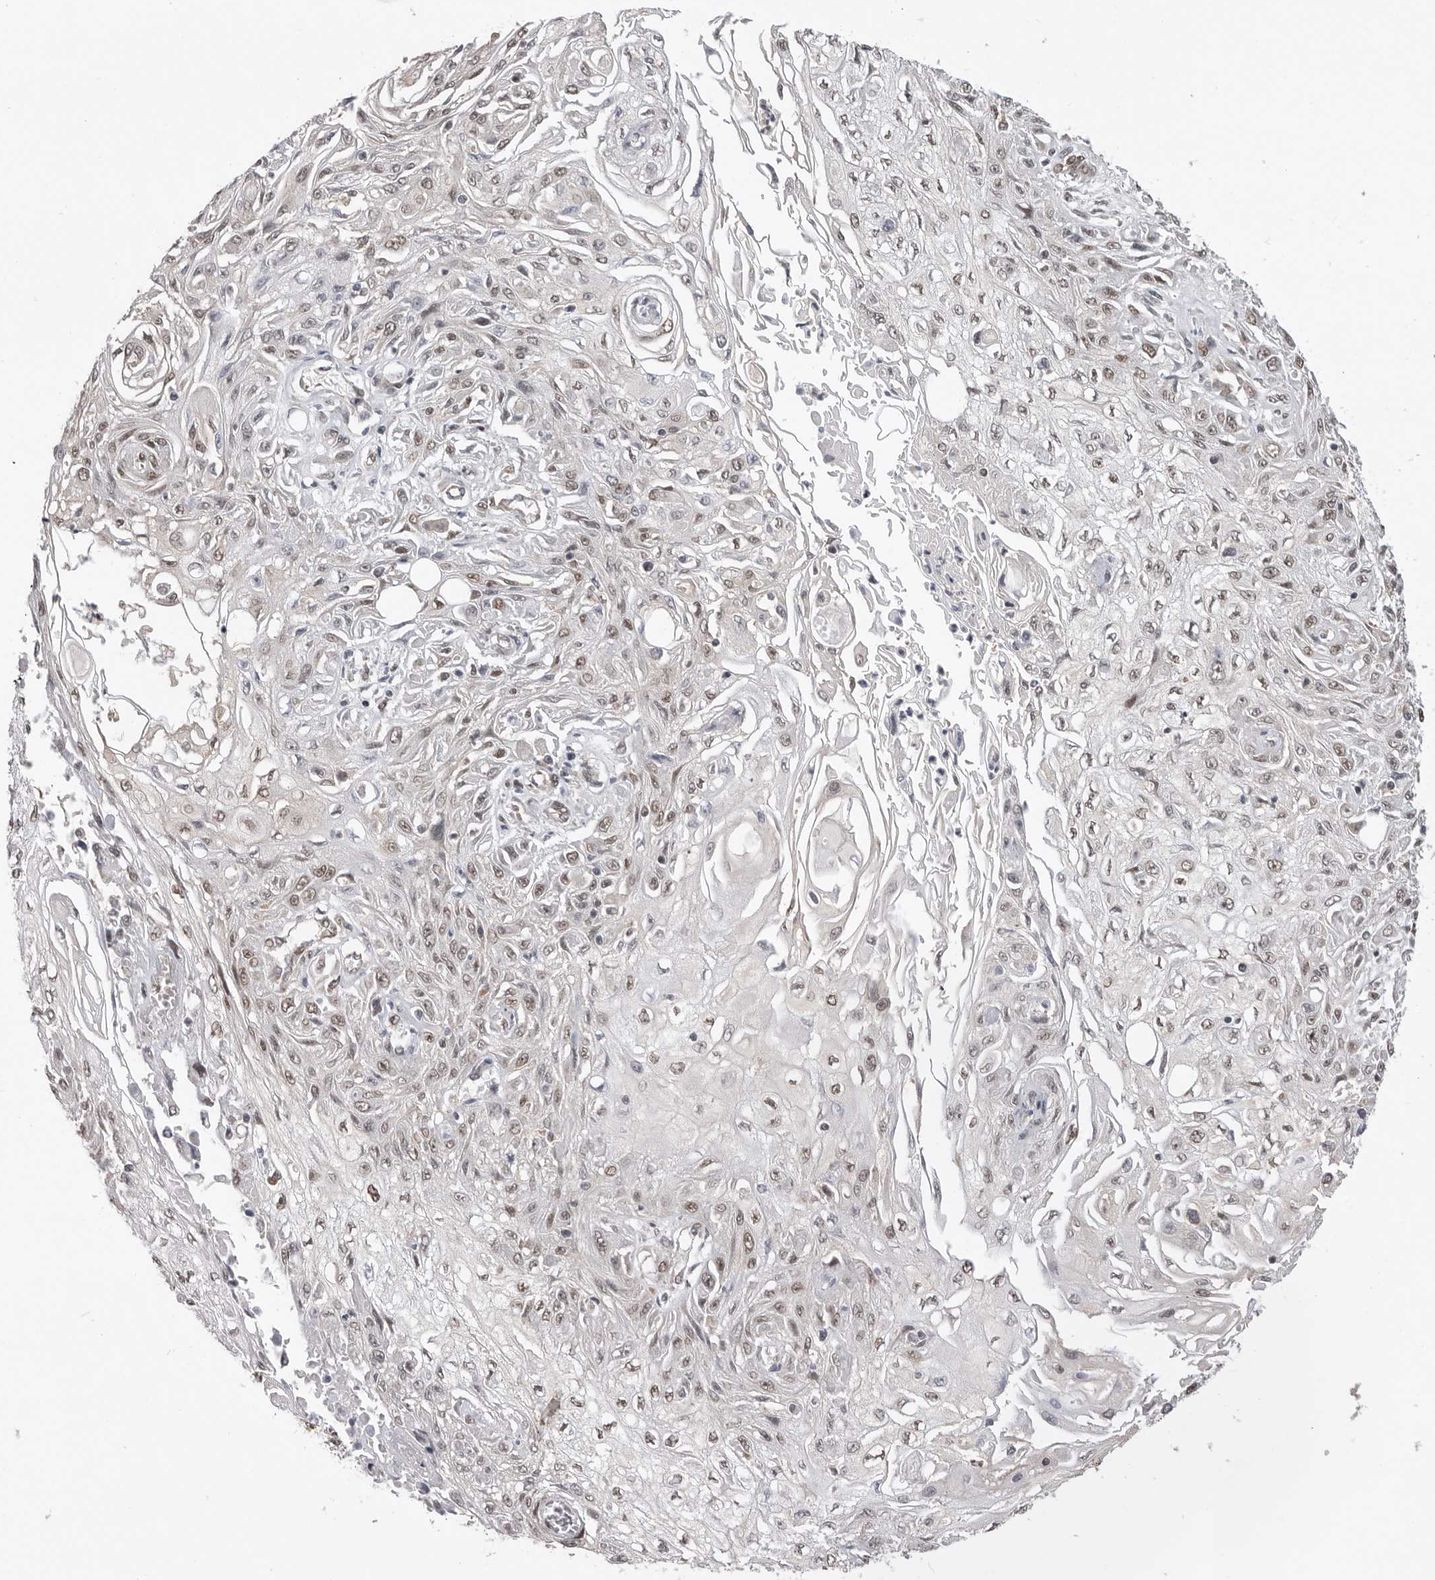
{"staining": {"intensity": "weak", "quantity": ">75%", "location": "nuclear"}, "tissue": "skin cancer", "cell_type": "Tumor cells", "image_type": "cancer", "snomed": [{"axis": "morphology", "description": "Squamous cell carcinoma, NOS"}, {"axis": "morphology", "description": "Squamous cell carcinoma, metastatic, NOS"}, {"axis": "topography", "description": "Skin"}, {"axis": "topography", "description": "Lymph node"}], "caption": "Protein staining exhibits weak nuclear staining in about >75% of tumor cells in skin cancer (metastatic squamous cell carcinoma). The staining was performed using DAB to visualize the protein expression in brown, while the nuclei were stained in blue with hematoxylin (Magnification: 20x).", "gene": "SMARCC1", "patient": {"sex": "male", "age": 75}}